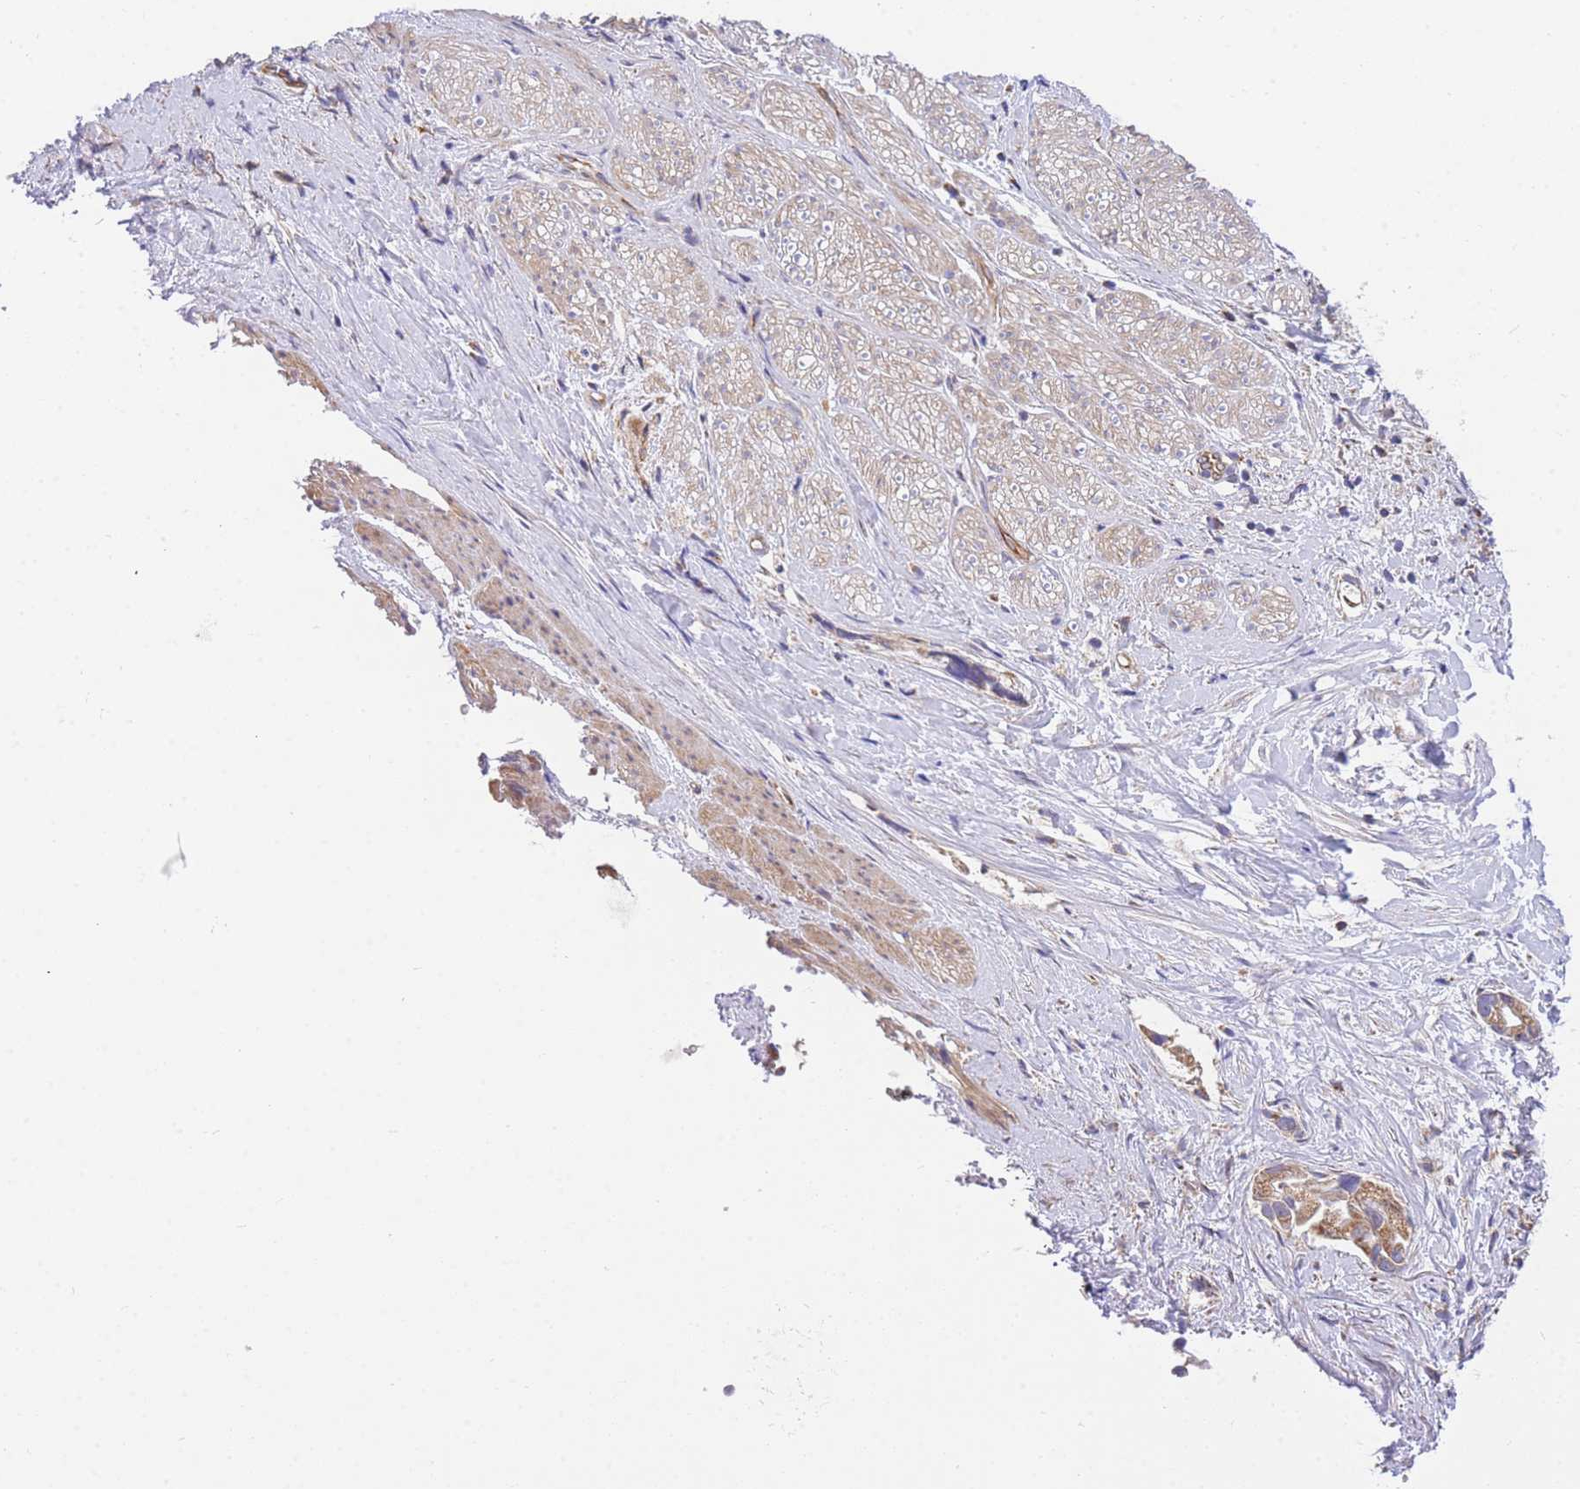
{"staining": {"intensity": "moderate", "quantity": ">75%", "location": "cytoplasmic/membranous"}, "tissue": "stomach cancer", "cell_type": "Tumor cells", "image_type": "cancer", "snomed": [{"axis": "morphology", "description": "Adenocarcinoma, NOS"}, {"axis": "topography", "description": "Stomach"}], "caption": "Immunohistochemical staining of stomach cancer (adenocarcinoma) demonstrates moderate cytoplasmic/membranous protein expression in about >75% of tumor cells. The staining is performed using DAB brown chromogen to label protein expression. The nuclei are counter-stained blue using hematoxylin.", "gene": "MTRES1", "patient": {"sex": "male", "age": 55}}